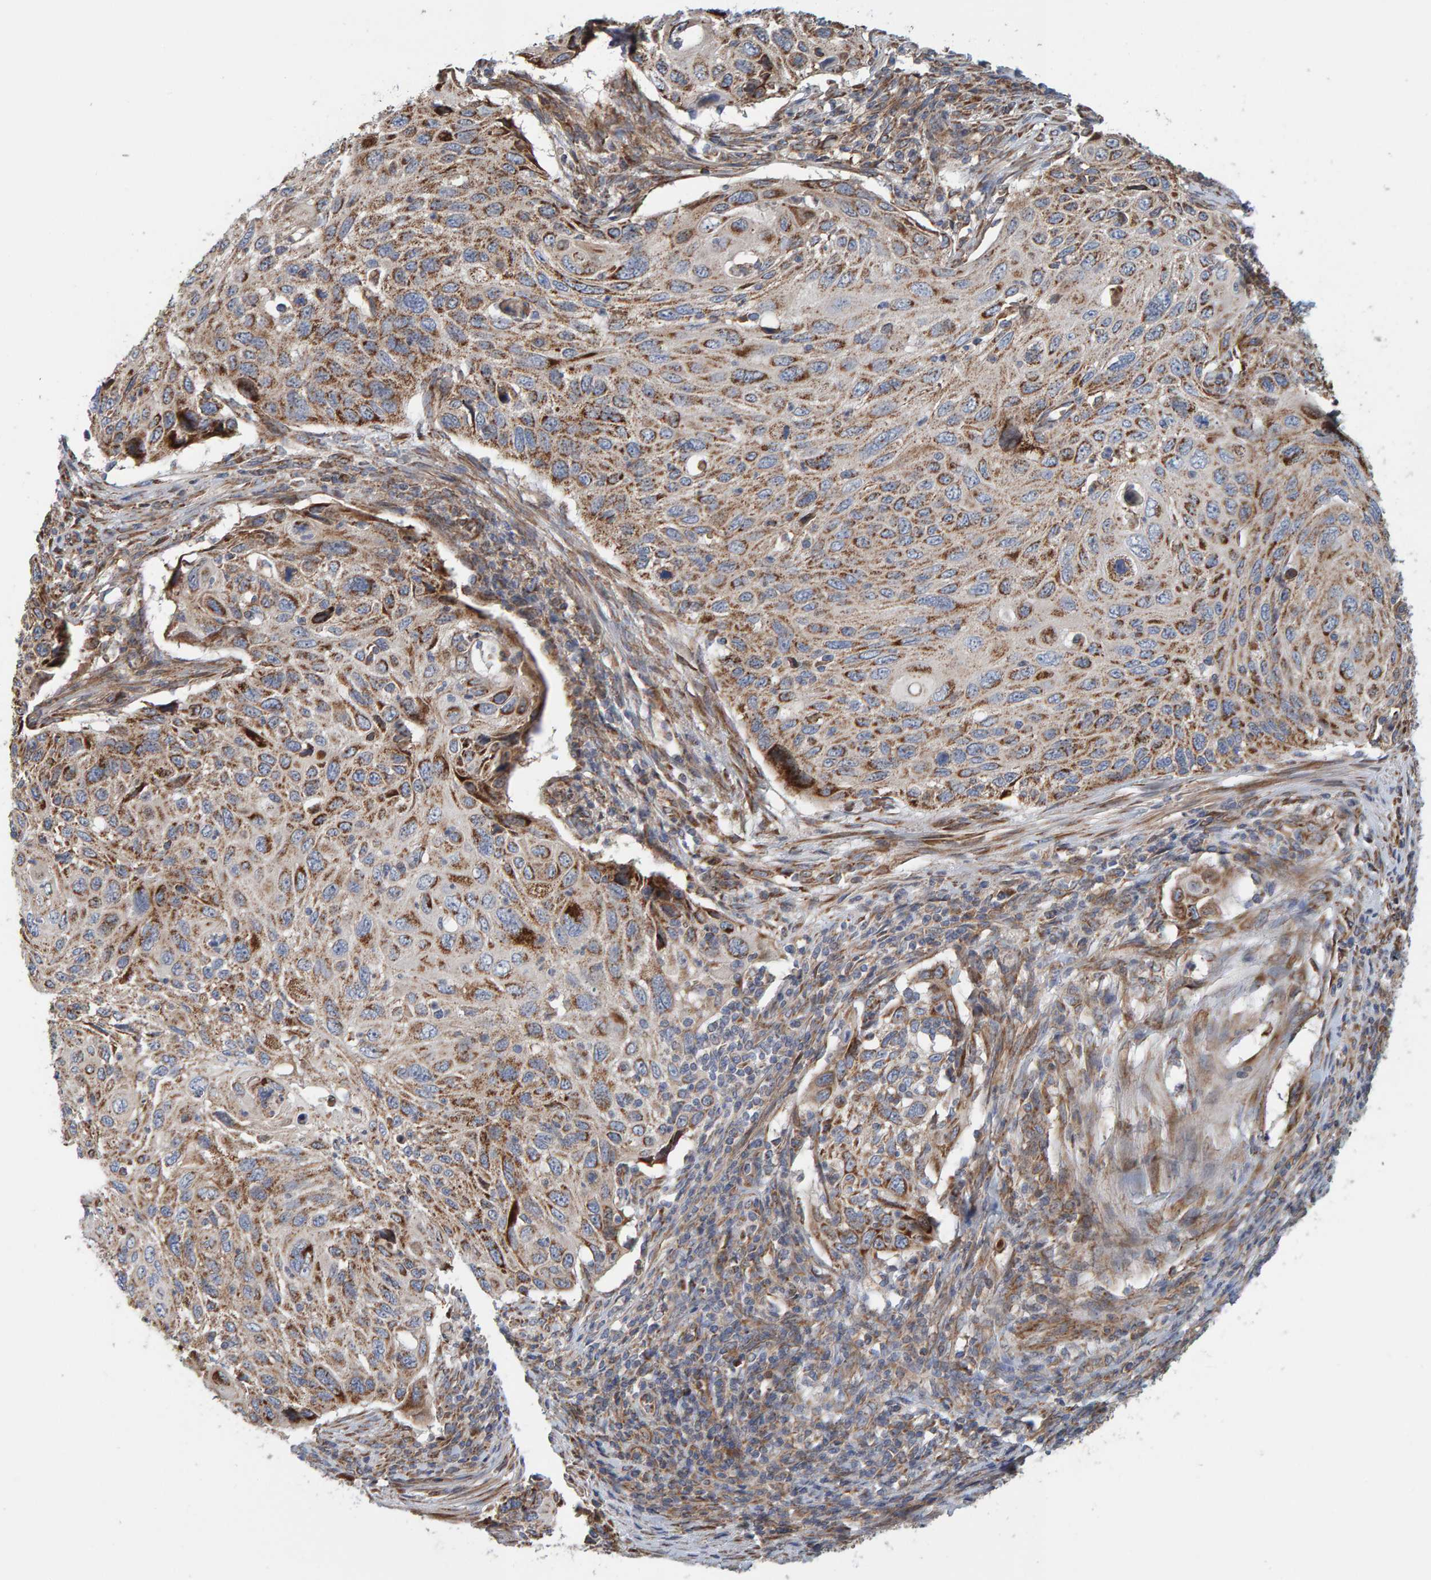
{"staining": {"intensity": "strong", "quantity": ">75%", "location": "cytoplasmic/membranous"}, "tissue": "cervical cancer", "cell_type": "Tumor cells", "image_type": "cancer", "snomed": [{"axis": "morphology", "description": "Squamous cell carcinoma, NOS"}, {"axis": "topography", "description": "Cervix"}], "caption": "Strong cytoplasmic/membranous protein positivity is present in about >75% of tumor cells in cervical squamous cell carcinoma.", "gene": "MRPL45", "patient": {"sex": "female", "age": 70}}